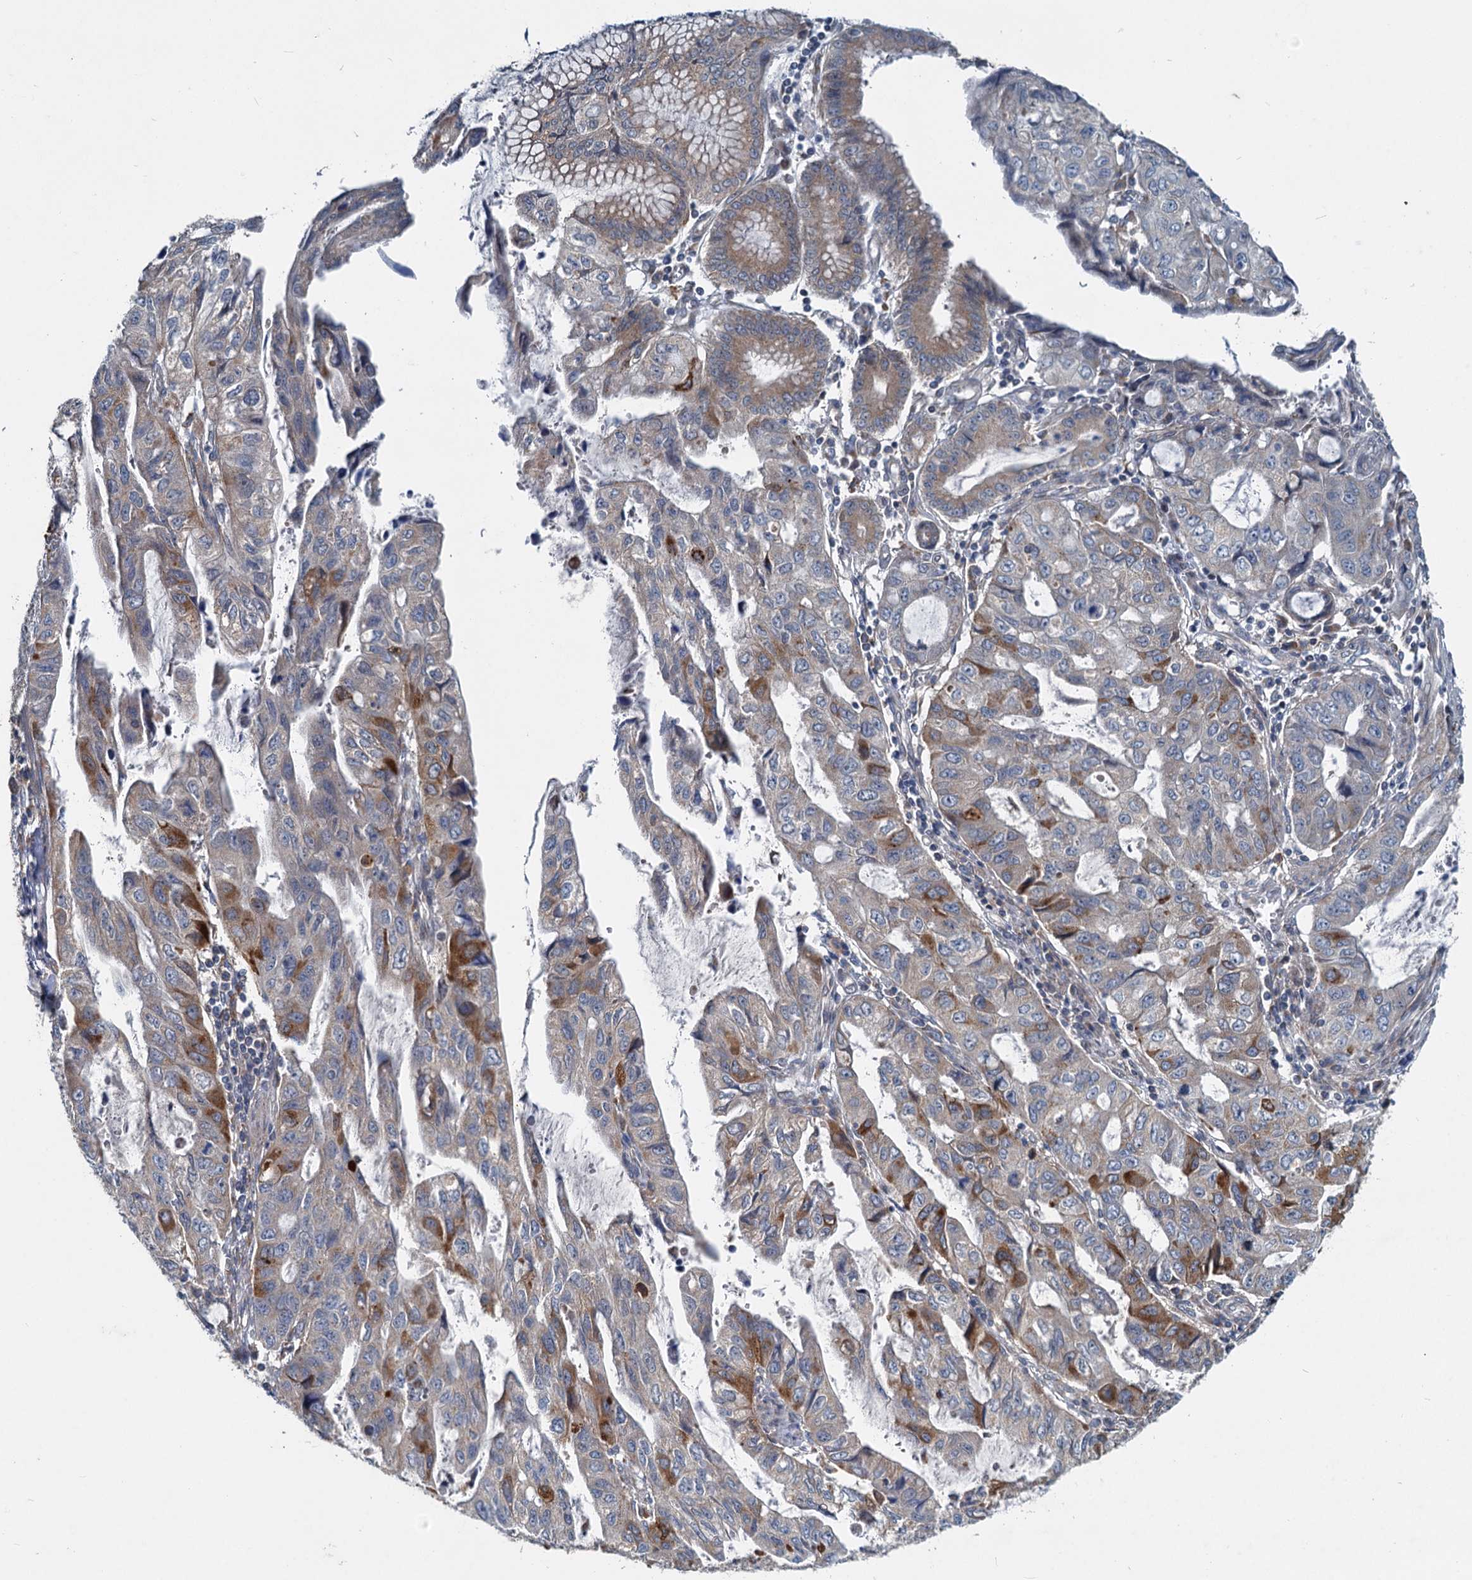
{"staining": {"intensity": "moderate", "quantity": "<25%", "location": "cytoplasmic/membranous"}, "tissue": "stomach cancer", "cell_type": "Tumor cells", "image_type": "cancer", "snomed": [{"axis": "morphology", "description": "Adenocarcinoma, NOS"}, {"axis": "topography", "description": "Stomach, upper"}], "caption": "This micrograph displays immunohistochemistry (IHC) staining of stomach cancer, with low moderate cytoplasmic/membranous positivity in about <25% of tumor cells.", "gene": "ADCY2", "patient": {"sex": "female", "age": 52}}